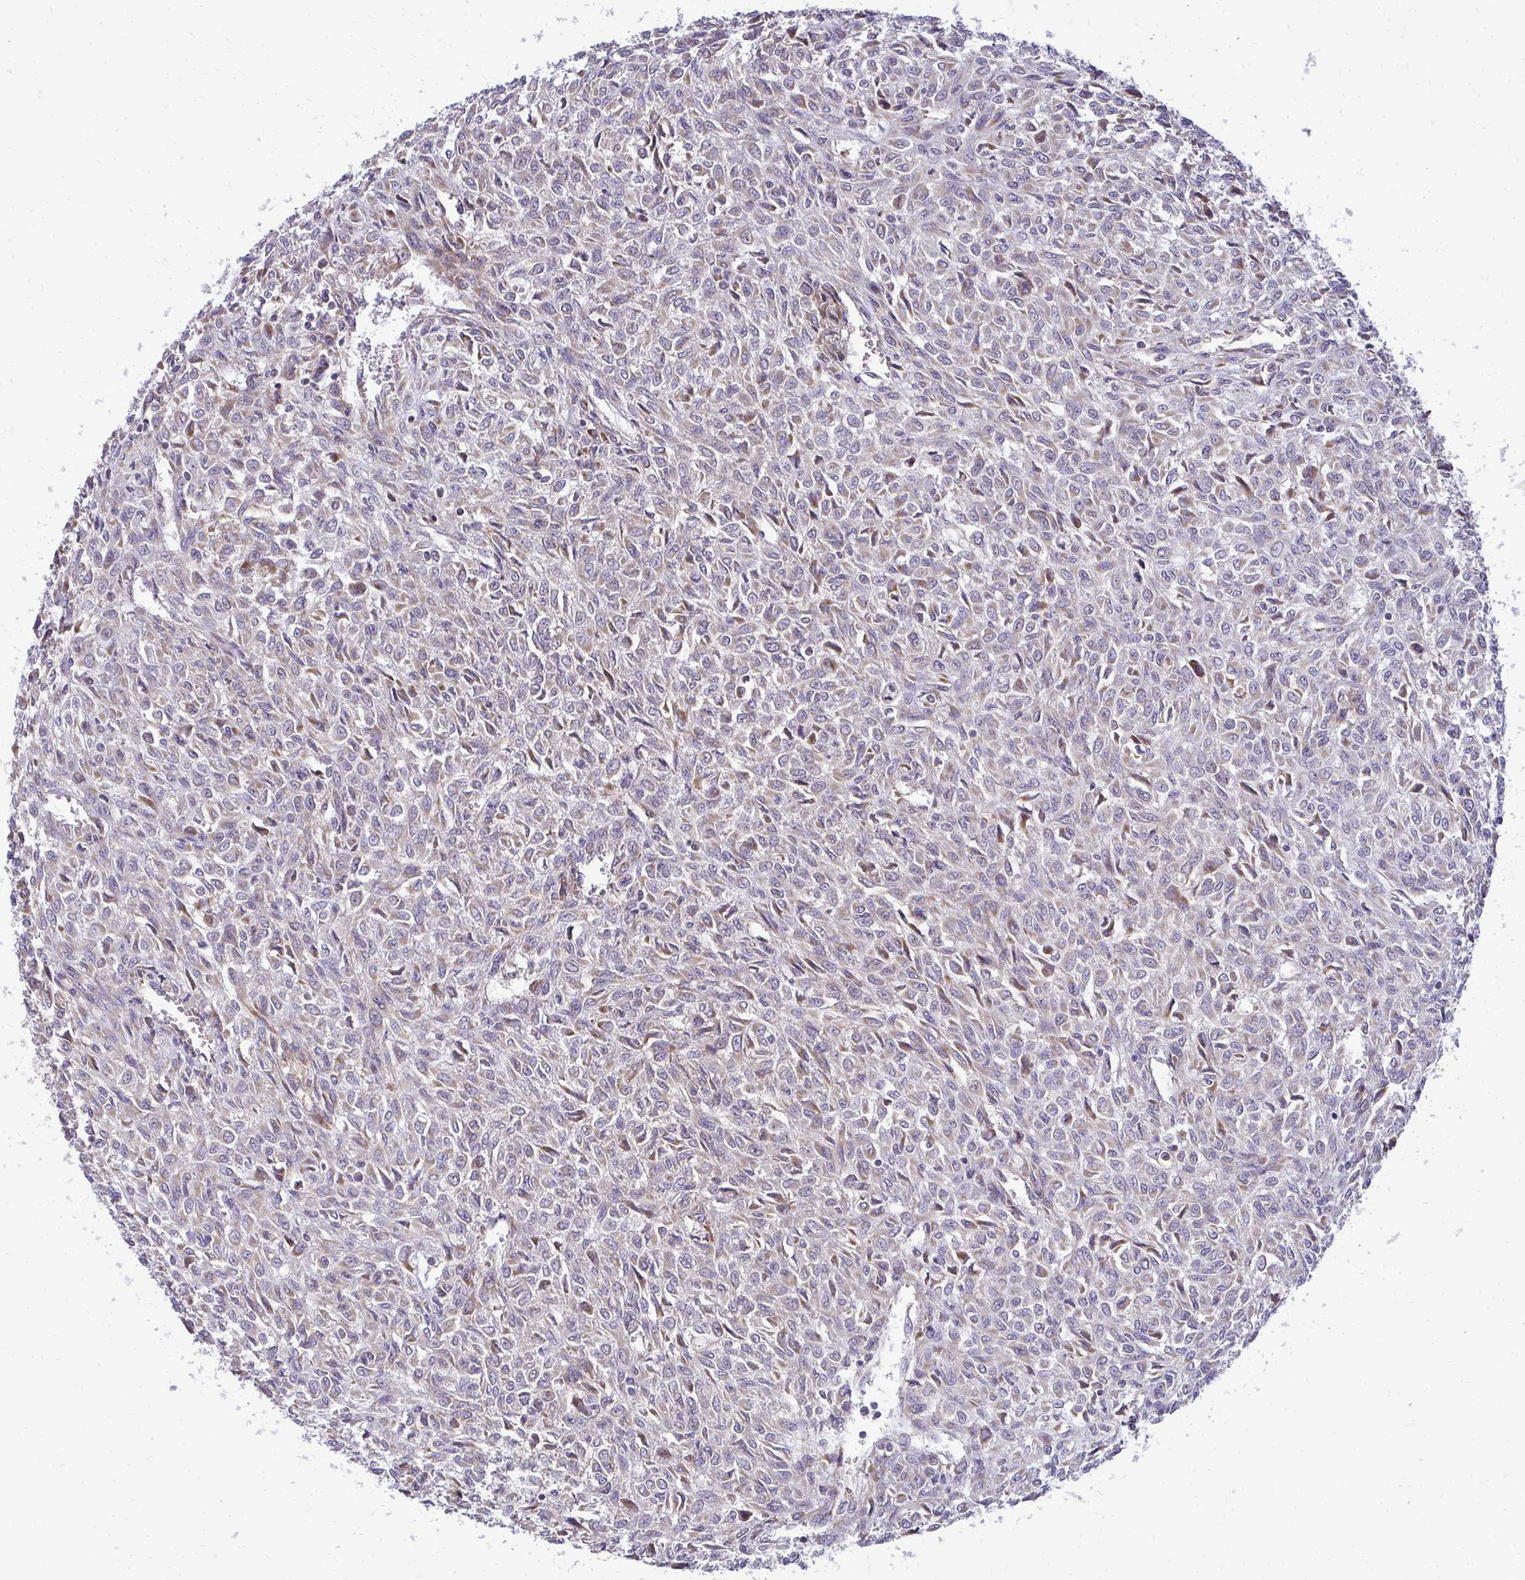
{"staining": {"intensity": "weak", "quantity": "25%-75%", "location": "cytoplasmic/membranous"}, "tissue": "renal cancer", "cell_type": "Tumor cells", "image_type": "cancer", "snomed": [{"axis": "morphology", "description": "Adenocarcinoma, NOS"}, {"axis": "topography", "description": "Kidney"}], "caption": "Immunohistochemical staining of renal adenocarcinoma demonstrates weak cytoplasmic/membranous protein positivity in about 25%-75% of tumor cells. Using DAB (3,3'-diaminobenzidine) (brown) and hematoxylin (blue) stains, captured at high magnification using brightfield microscopy.", "gene": "RPLP2", "patient": {"sex": "male", "age": 58}}